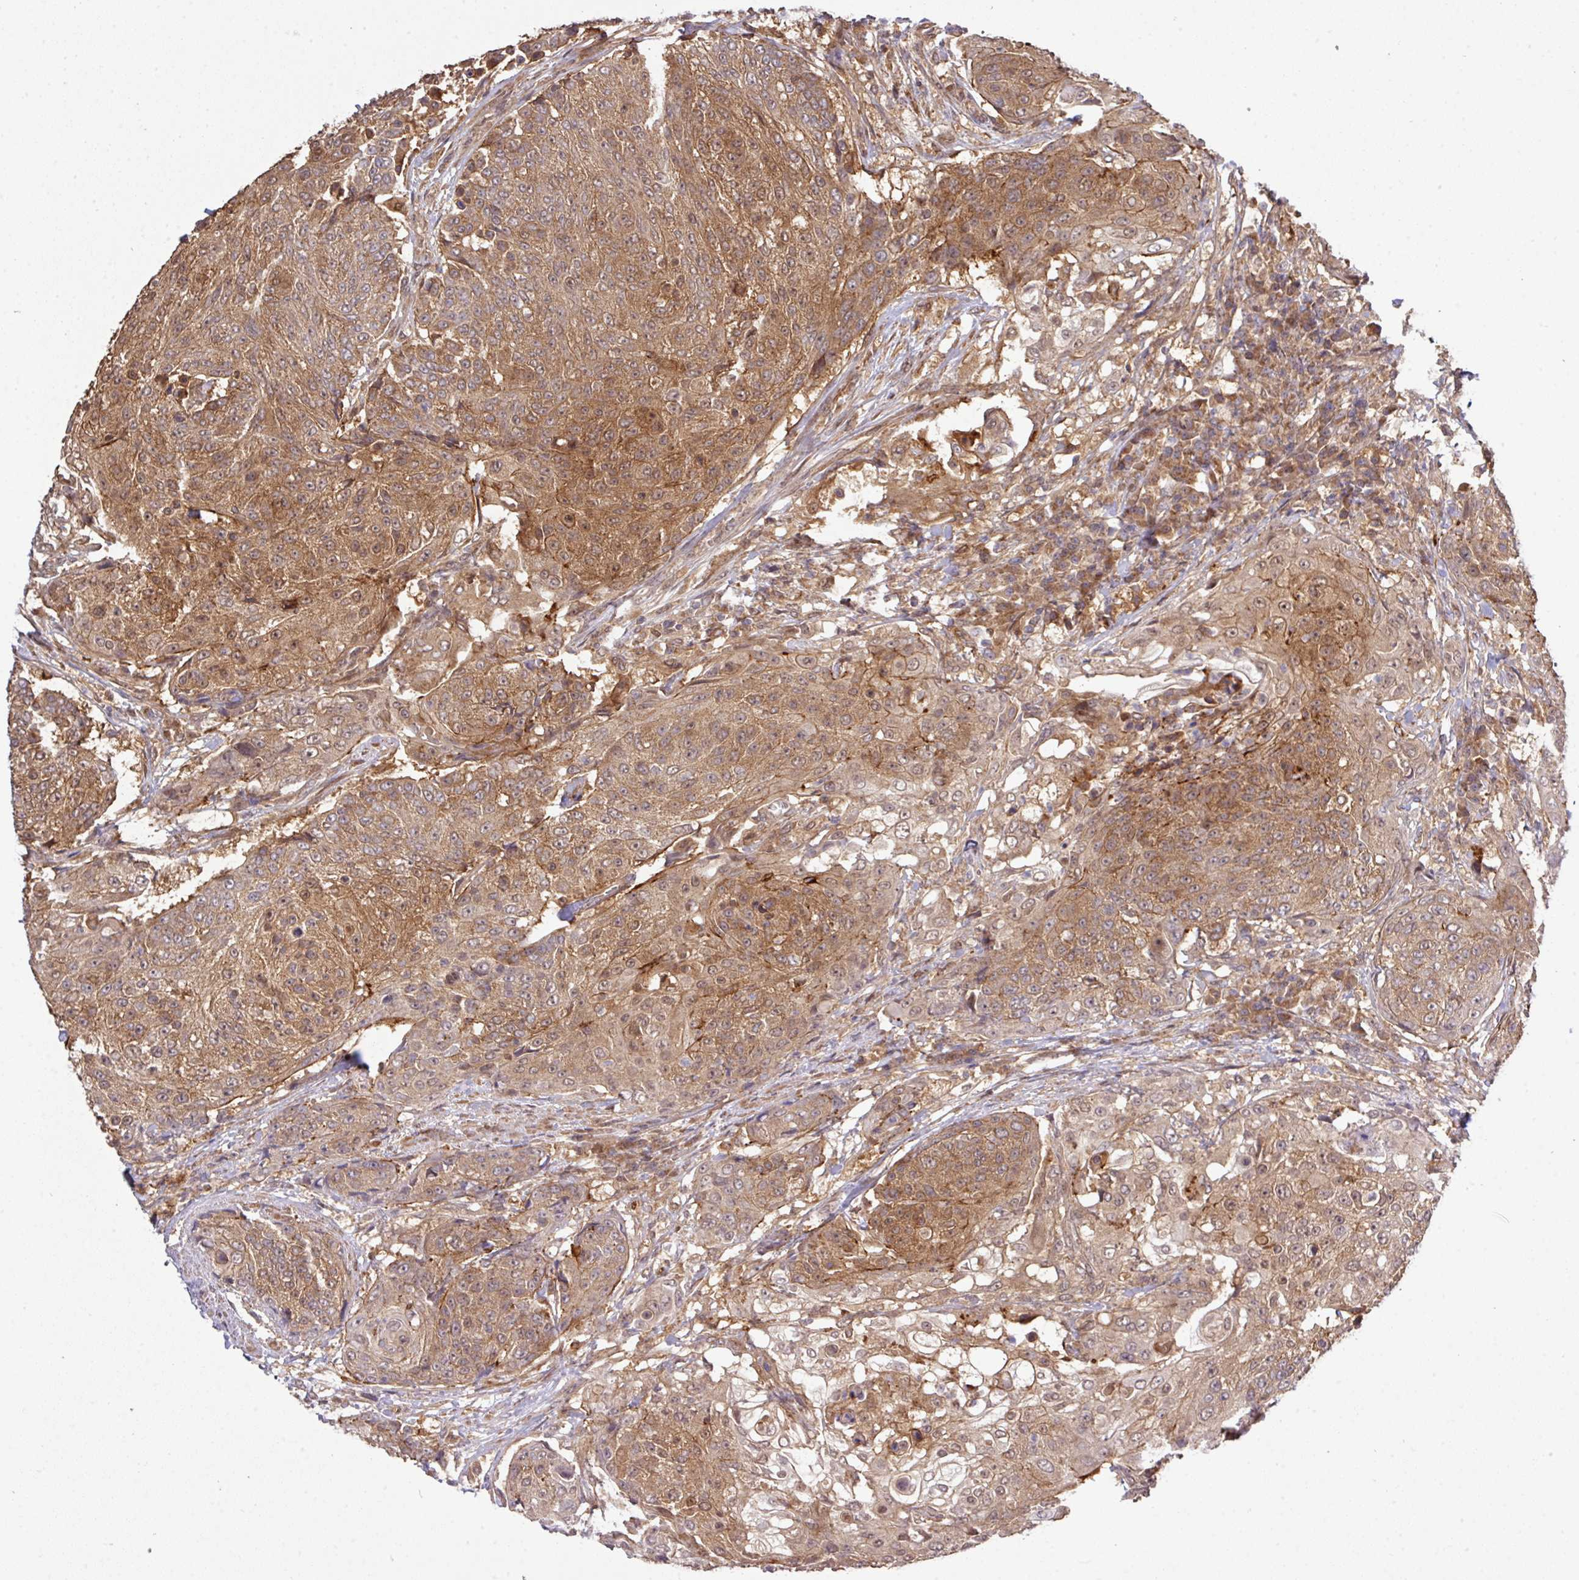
{"staining": {"intensity": "moderate", "quantity": ">75%", "location": "cytoplasmic/membranous,nuclear"}, "tissue": "urothelial cancer", "cell_type": "Tumor cells", "image_type": "cancer", "snomed": [{"axis": "morphology", "description": "Urothelial carcinoma, High grade"}, {"axis": "topography", "description": "Urinary bladder"}], "caption": "Urothelial carcinoma (high-grade) stained with DAB (3,3'-diaminobenzidine) IHC reveals medium levels of moderate cytoplasmic/membranous and nuclear positivity in about >75% of tumor cells. The staining was performed using DAB (3,3'-diaminobenzidine) to visualize the protein expression in brown, while the nuclei were stained in blue with hematoxylin (Magnification: 20x).", "gene": "ARPIN", "patient": {"sex": "female", "age": 63}}